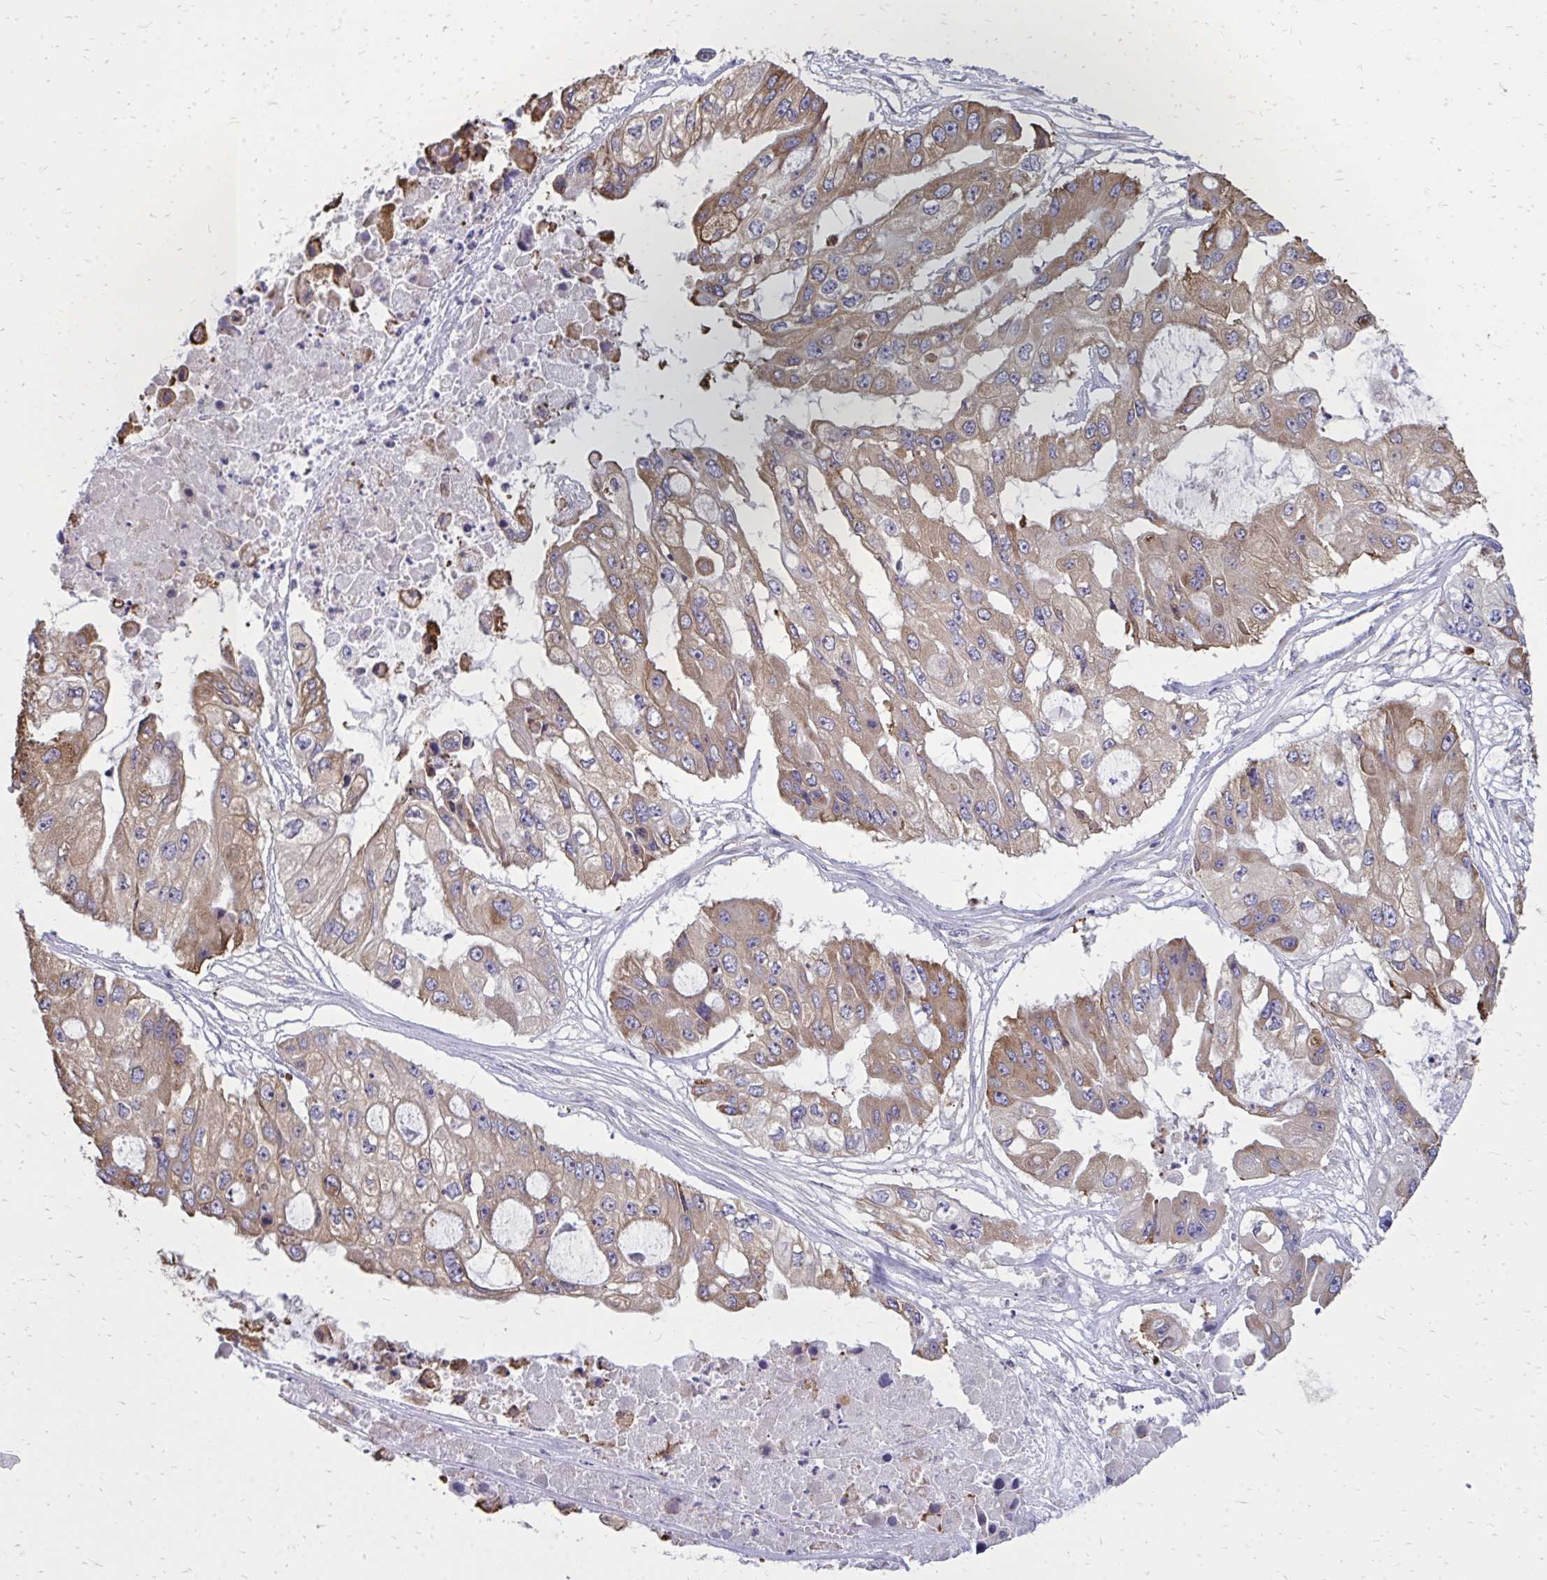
{"staining": {"intensity": "moderate", "quantity": "25%-75%", "location": "cytoplasmic/membranous"}, "tissue": "ovarian cancer", "cell_type": "Tumor cells", "image_type": "cancer", "snomed": [{"axis": "morphology", "description": "Cystadenocarcinoma, serous, NOS"}, {"axis": "topography", "description": "Ovary"}], "caption": "High-magnification brightfield microscopy of serous cystadenocarcinoma (ovarian) stained with DAB (brown) and counterstained with hematoxylin (blue). tumor cells exhibit moderate cytoplasmic/membranous expression is seen in approximately25%-75% of cells.", "gene": "ASAP1", "patient": {"sex": "female", "age": 56}}